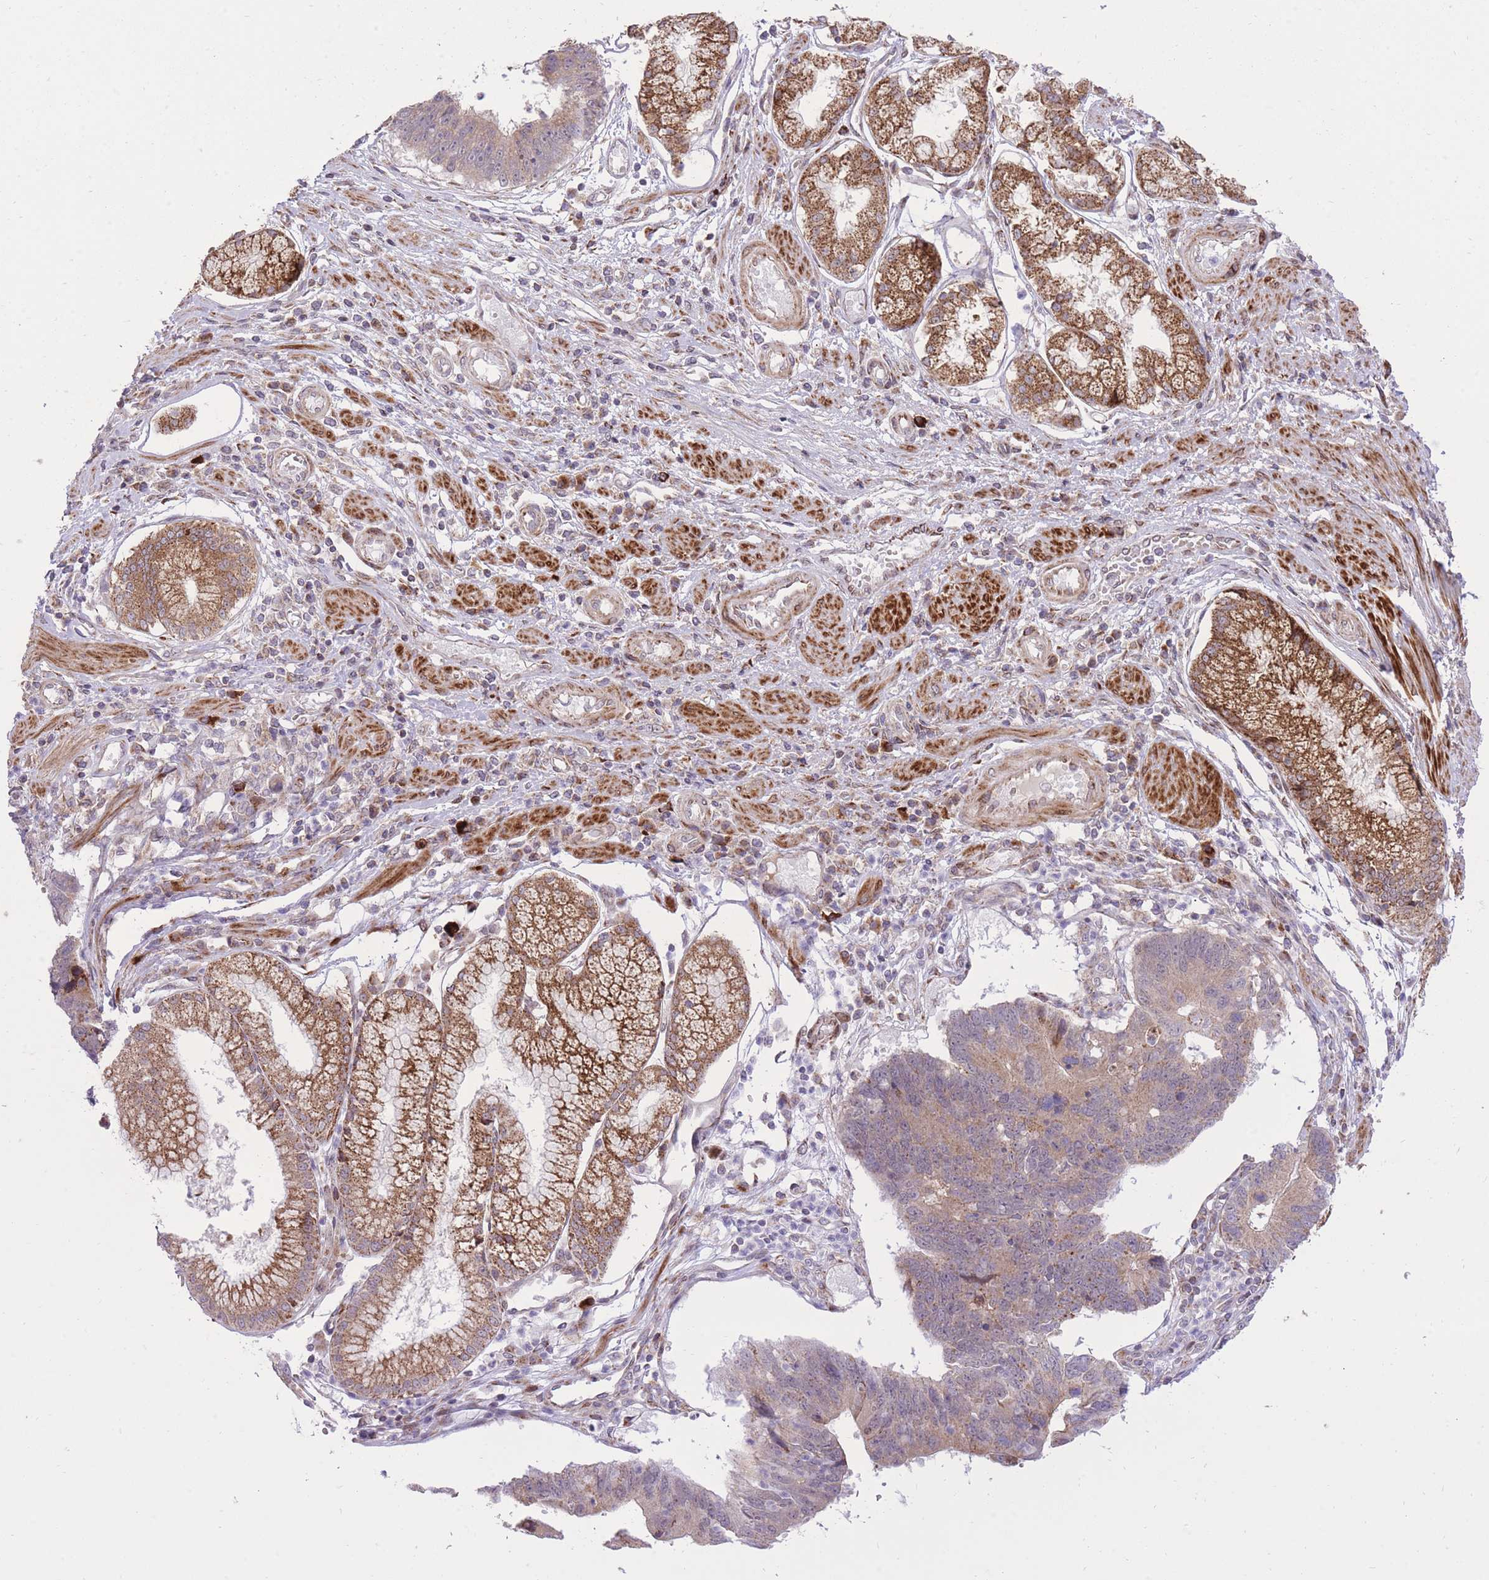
{"staining": {"intensity": "moderate", "quantity": ">75%", "location": "cytoplasmic/membranous"}, "tissue": "stomach cancer", "cell_type": "Tumor cells", "image_type": "cancer", "snomed": [{"axis": "morphology", "description": "Adenocarcinoma, NOS"}, {"axis": "topography", "description": "Stomach"}], "caption": "Immunohistochemistry (IHC) of human stomach adenocarcinoma demonstrates medium levels of moderate cytoplasmic/membranous positivity in approximately >75% of tumor cells.", "gene": "SLC4A4", "patient": {"sex": "male", "age": 59}}